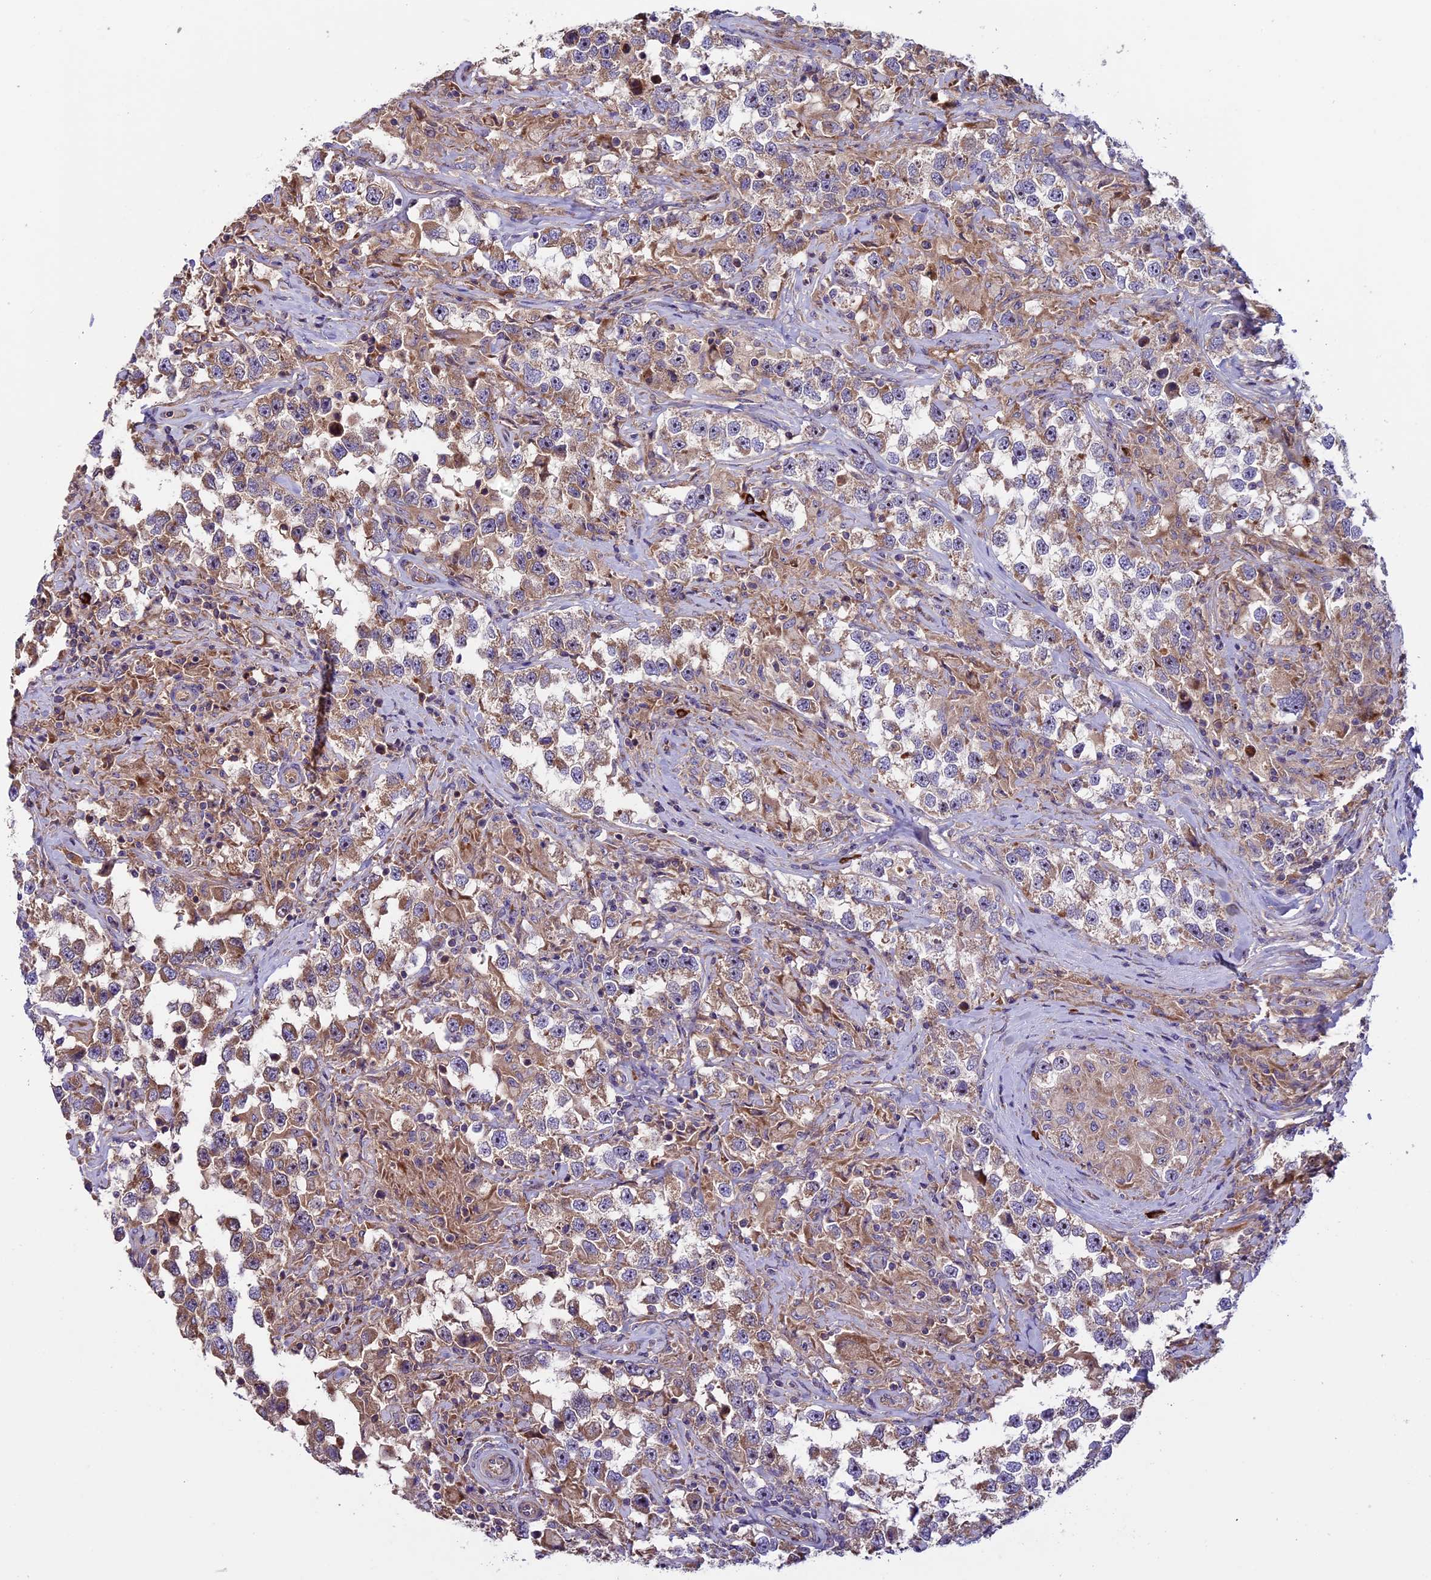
{"staining": {"intensity": "moderate", "quantity": "25%-75%", "location": "cytoplasmic/membranous,nuclear"}, "tissue": "testis cancer", "cell_type": "Tumor cells", "image_type": "cancer", "snomed": [{"axis": "morphology", "description": "Seminoma, NOS"}, {"axis": "topography", "description": "Testis"}], "caption": "An image of testis seminoma stained for a protein reveals moderate cytoplasmic/membranous and nuclear brown staining in tumor cells.", "gene": "FRY", "patient": {"sex": "male", "age": 46}}